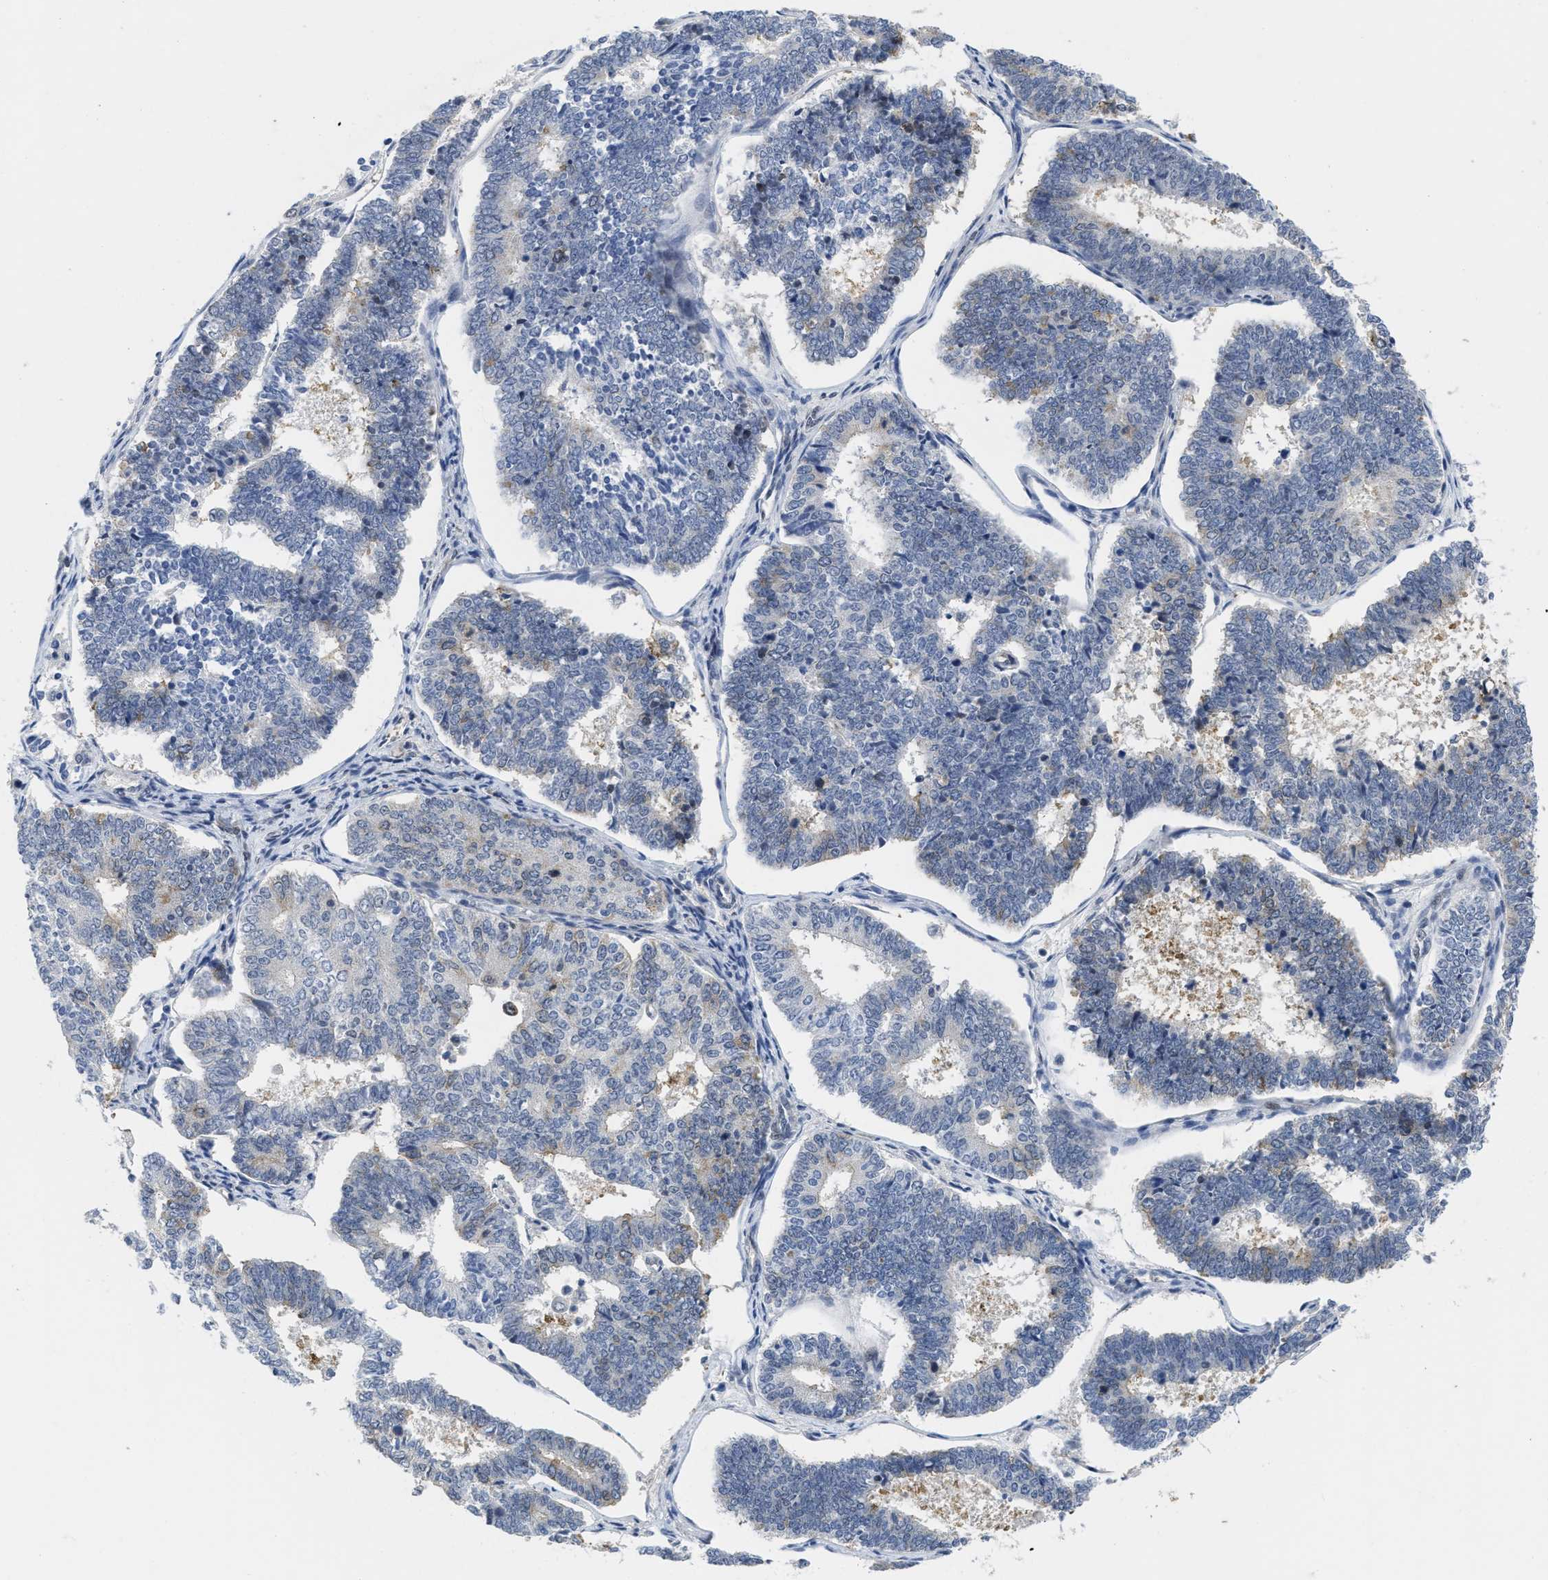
{"staining": {"intensity": "moderate", "quantity": "<25%", "location": "cytoplasmic/membranous"}, "tissue": "endometrial cancer", "cell_type": "Tumor cells", "image_type": "cancer", "snomed": [{"axis": "morphology", "description": "Adenocarcinoma, NOS"}, {"axis": "topography", "description": "Endometrium"}], "caption": "Protein staining of endometrial cancer tissue demonstrates moderate cytoplasmic/membranous positivity in approximately <25% of tumor cells. The staining was performed using DAB to visualize the protein expression in brown, while the nuclei were stained in blue with hematoxylin (Magnification: 20x).", "gene": "HIF1A", "patient": {"sex": "female", "age": 70}}